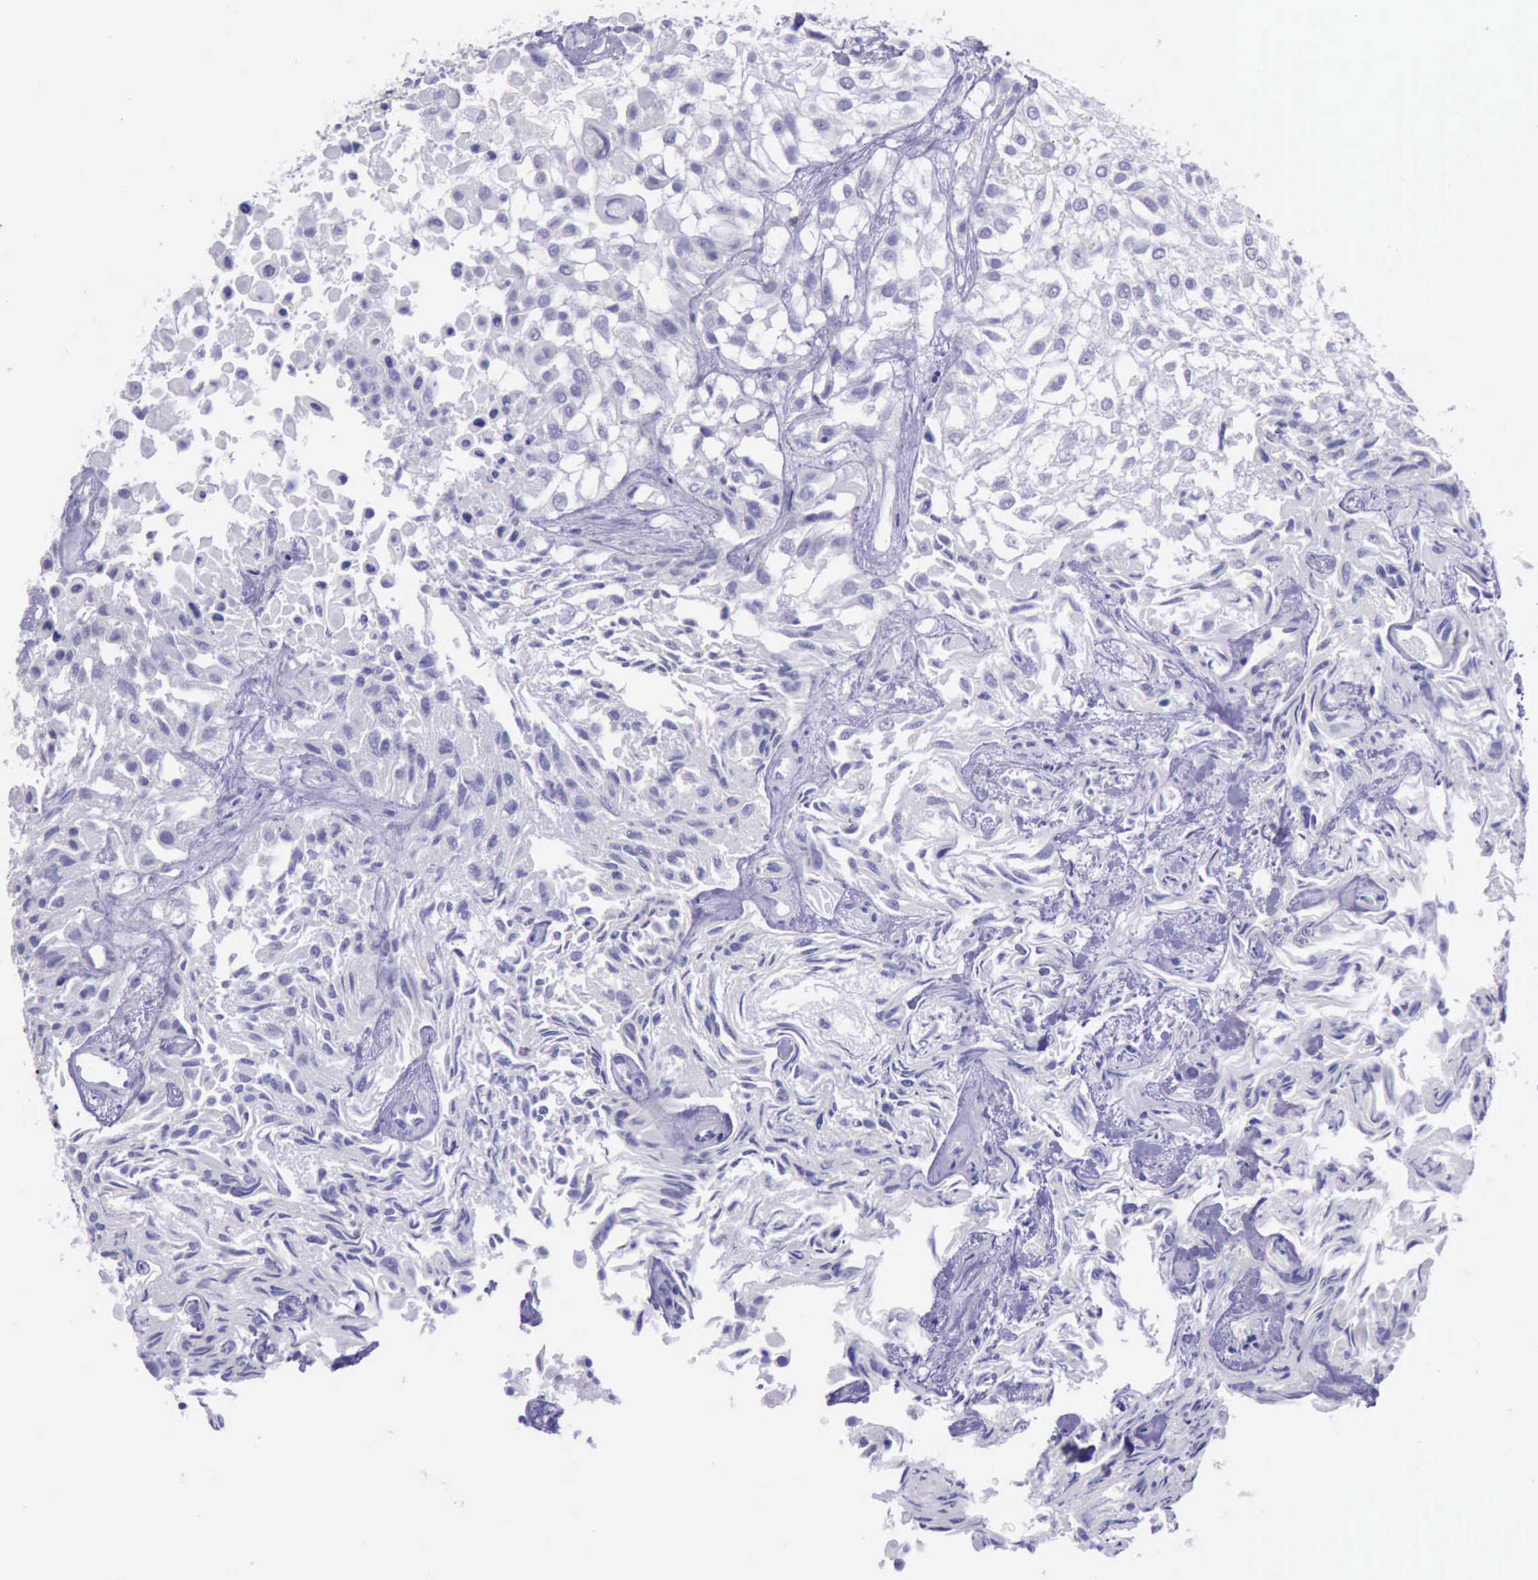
{"staining": {"intensity": "negative", "quantity": "none", "location": "none"}, "tissue": "urothelial cancer", "cell_type": "Tumor cells", "image_type": "cancer", "snomed": [{"axis": "morphology", "description": "Urothelial carcinoma, High grade"}, {"axis": "topography", "description": "Urinary bladder"}], "caption": "This is a histopathology image of immunohistochemistry staining of urothelial cancer, which shows no expression in tumor cells. (DAB (3,3'-diaminobenzidine) immunohistochemistry (IHC), high magnification).", "gene": "GLA", "patient": {"sex": "male", "age": 56}}